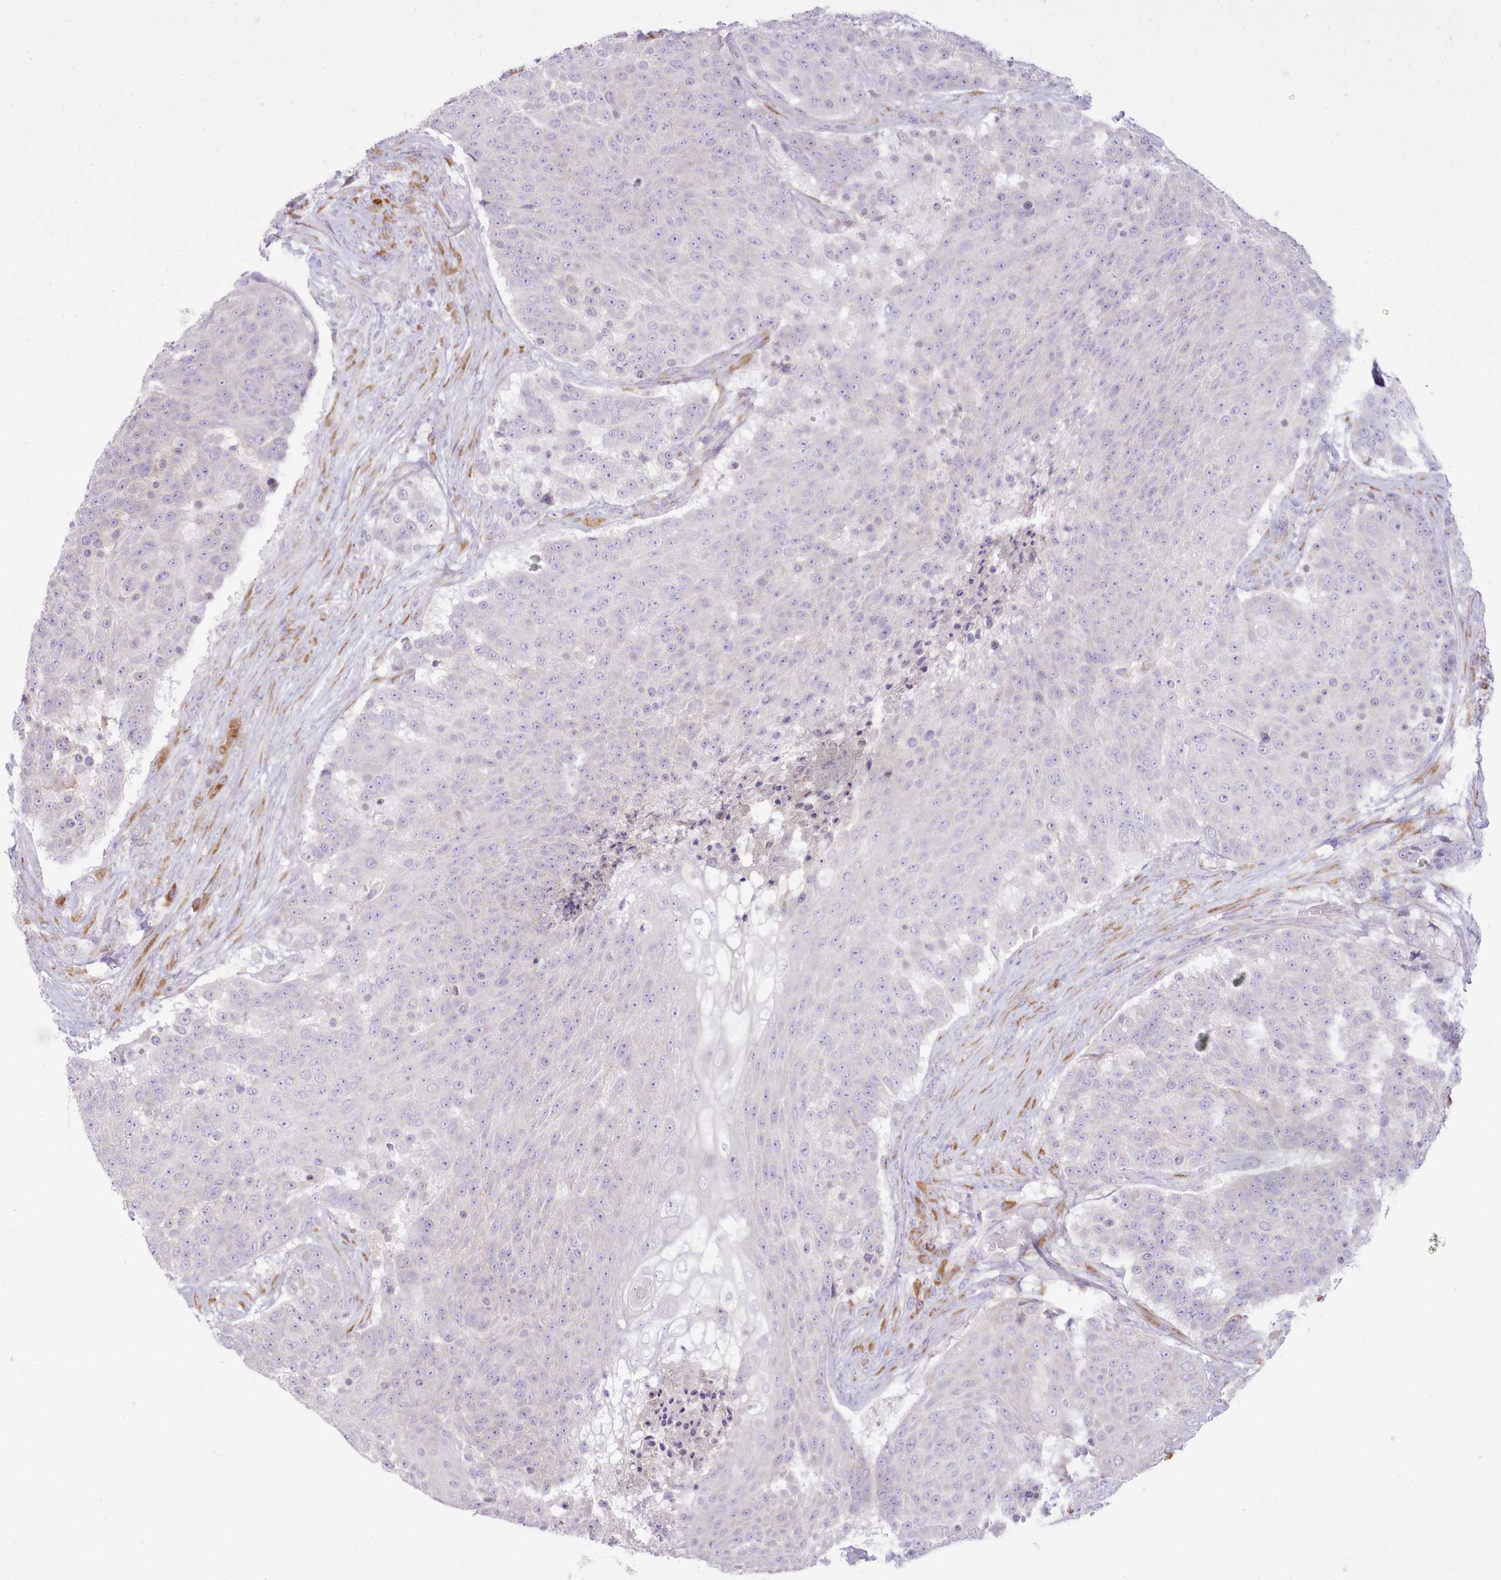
{"staining": {"intensity": "negative", "quantity": "none", "location": "none"}, "tissue": "urothelial cancer", "cell_type": "Tumor cells", "image_type": "cancer", "snomed": [{"axis": "morphology", "description": "Urothelial carcinoma, High grade"}, {"axis": "topography", "description": "Urinary bladder"}], "caption": "Urothelial cancer was stained to show a protein in brown. There is no significant expression in tumor cells.", "gene": "CCL1", "patient": {"sex": "female", "age": 63}}